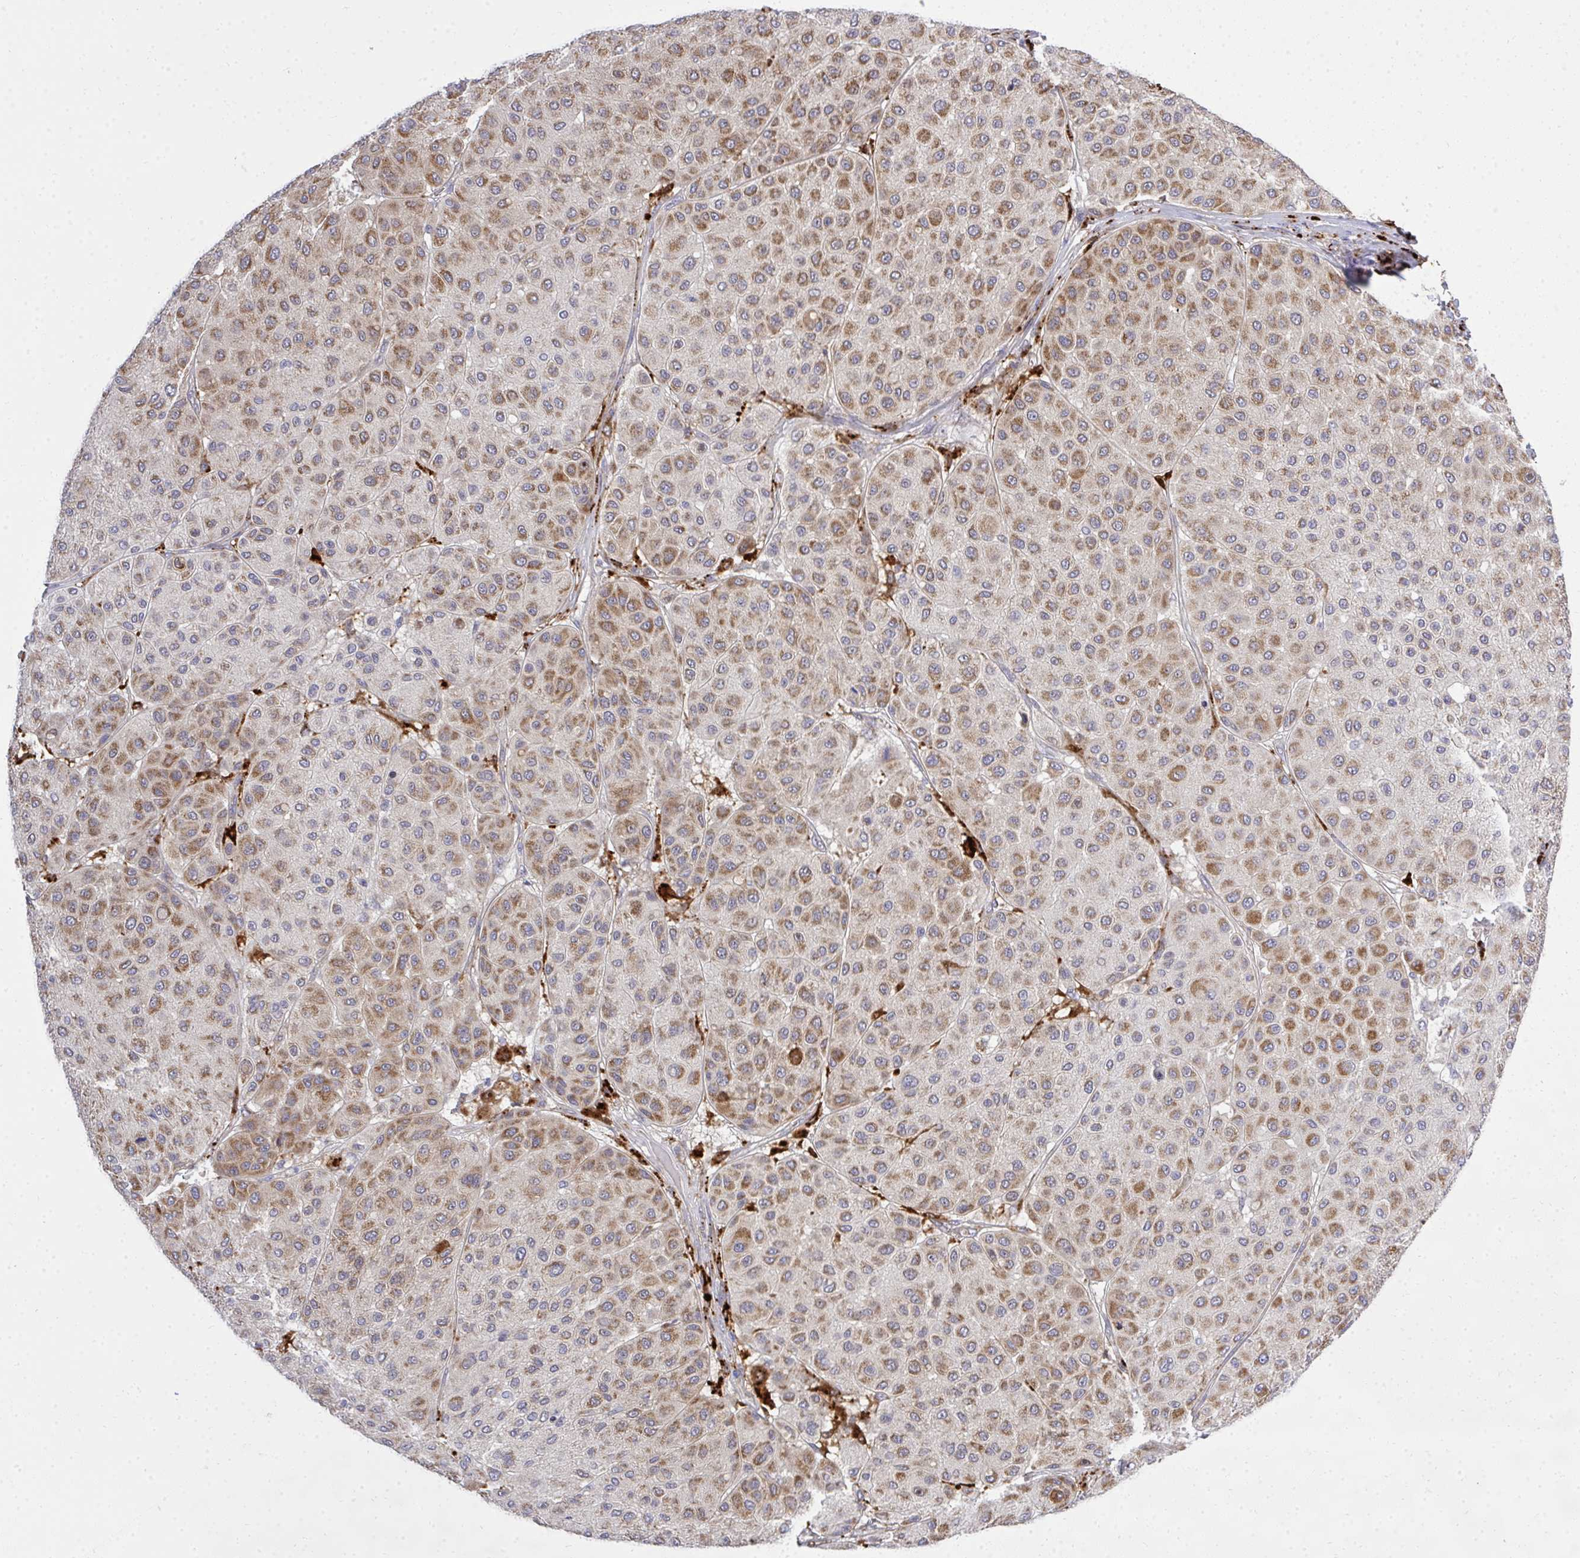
{"staining": {"intensity": "moderate", "quantity": ">75%", "location": "cytoplasmic/membranous"}, "tissue": "melanoma", "cell_type": "Tumor cells", "image_type": "cancer", "snomed": [{"axis": "morphology", "description": "Malignant melanoma, Metastatic site"}, {"axis": "topography", "description": "Smooth muscle"}], "caption": "A brown stain labels moderate cytoplasmic/membranous staining of a protein in human melanoma tumor cells.", "gene": "XAF1", "patient": {"sex": "male", "age": 41}}